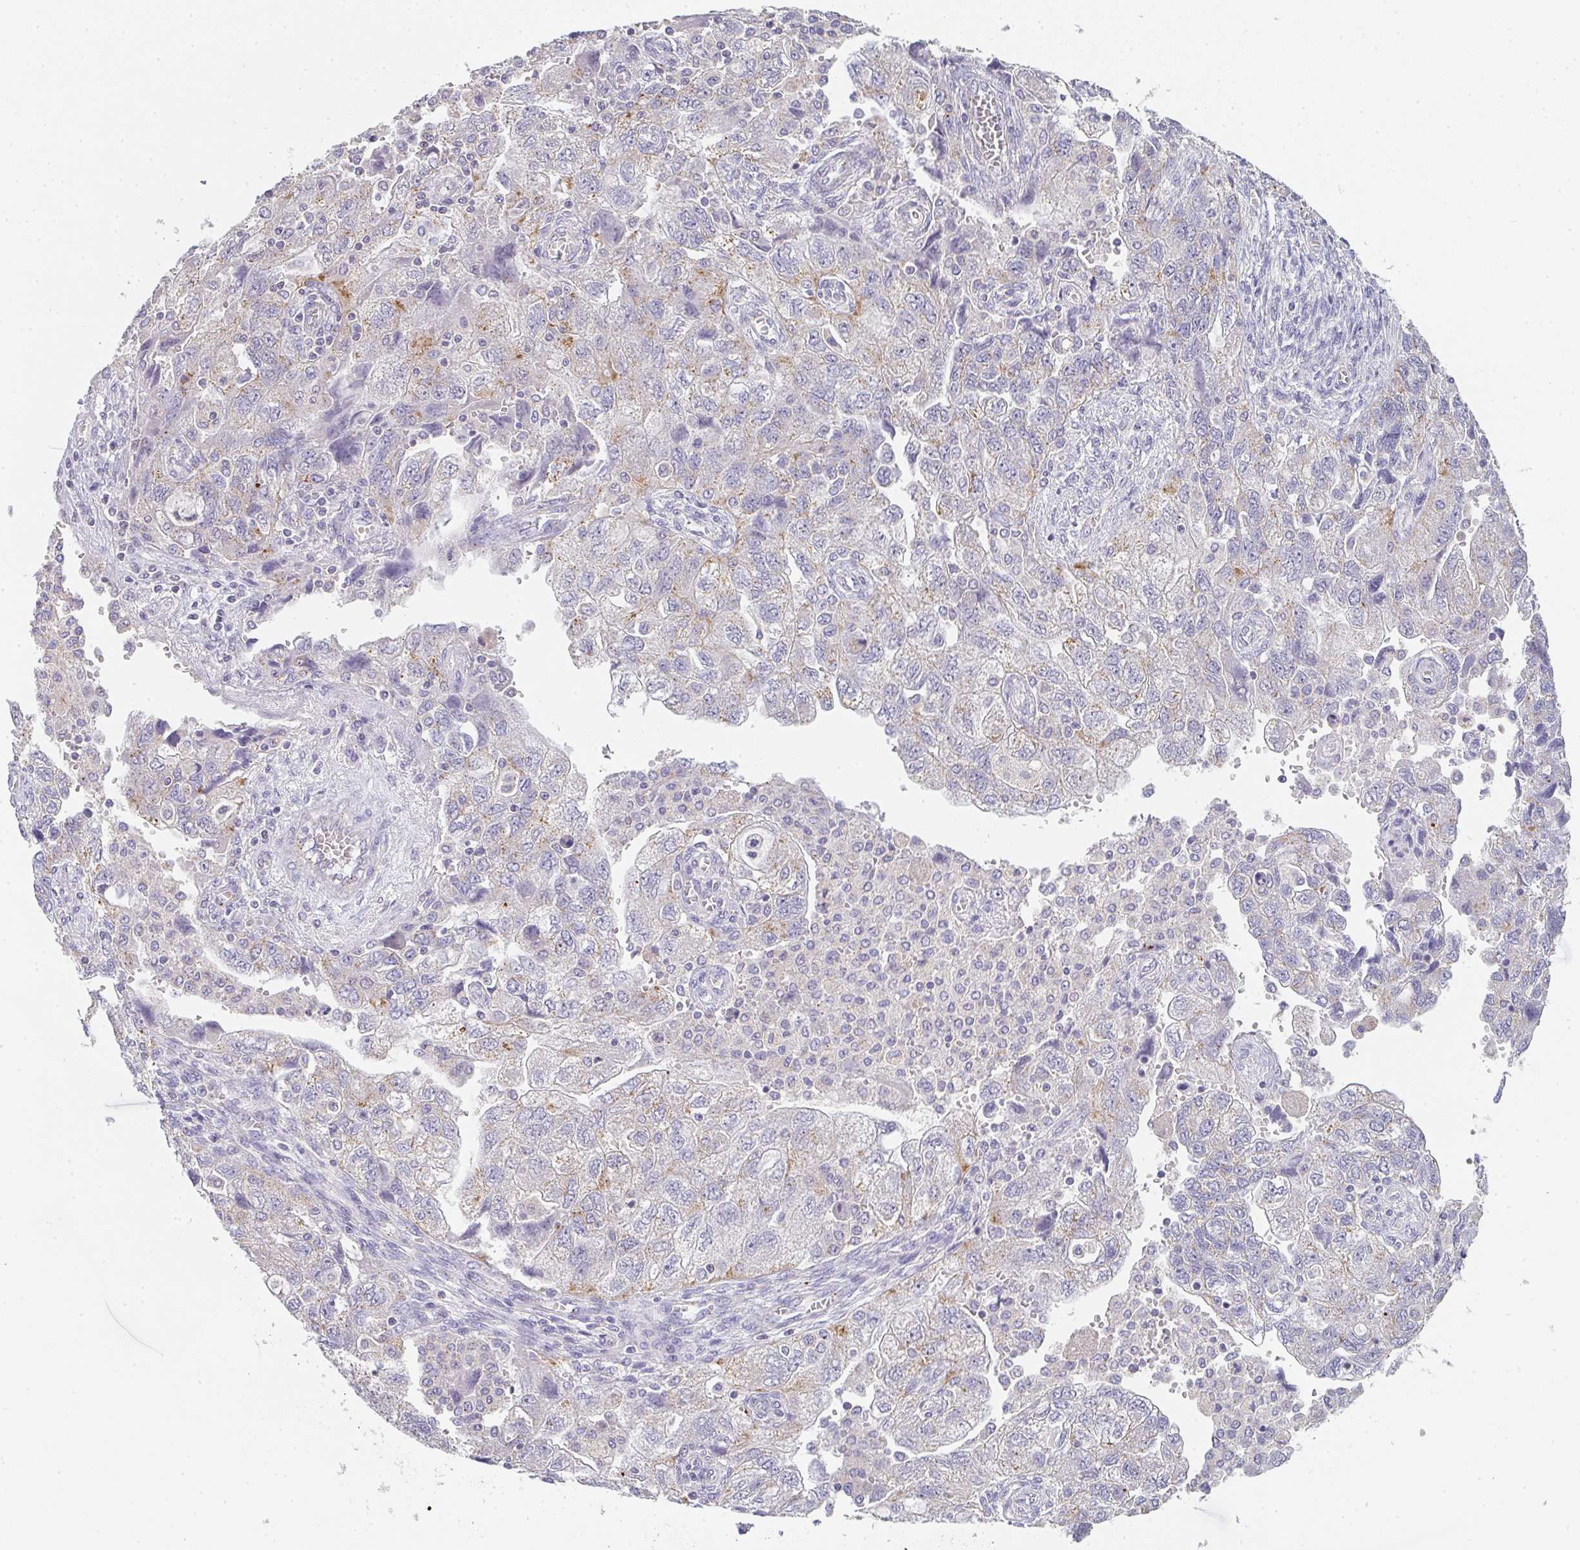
{"staining": {"intensity": "moderate", "quantity": "<25%", "location": "cytoplasmic/membranous"}, "tissue": "ovarian cancer", "cell_type": "Tumor cells", "image_type": "cancer", "snomed": [{"axis": "morphology", "description": "Carcinoma, NOS"}, {"axis": "morphology", "description": "Cystadenocarcinoma, serous, NOS"}, {"axis": "topography", "description": "Ovary"}], "caption": "Moderate cytoplasmic/membranous protein staining is identified in about <25% of tumor cells in serous cystadenocarcinoma (ovarian).", "gene": "CHMP5", "patient": {"sex": "female", "age": 69}}